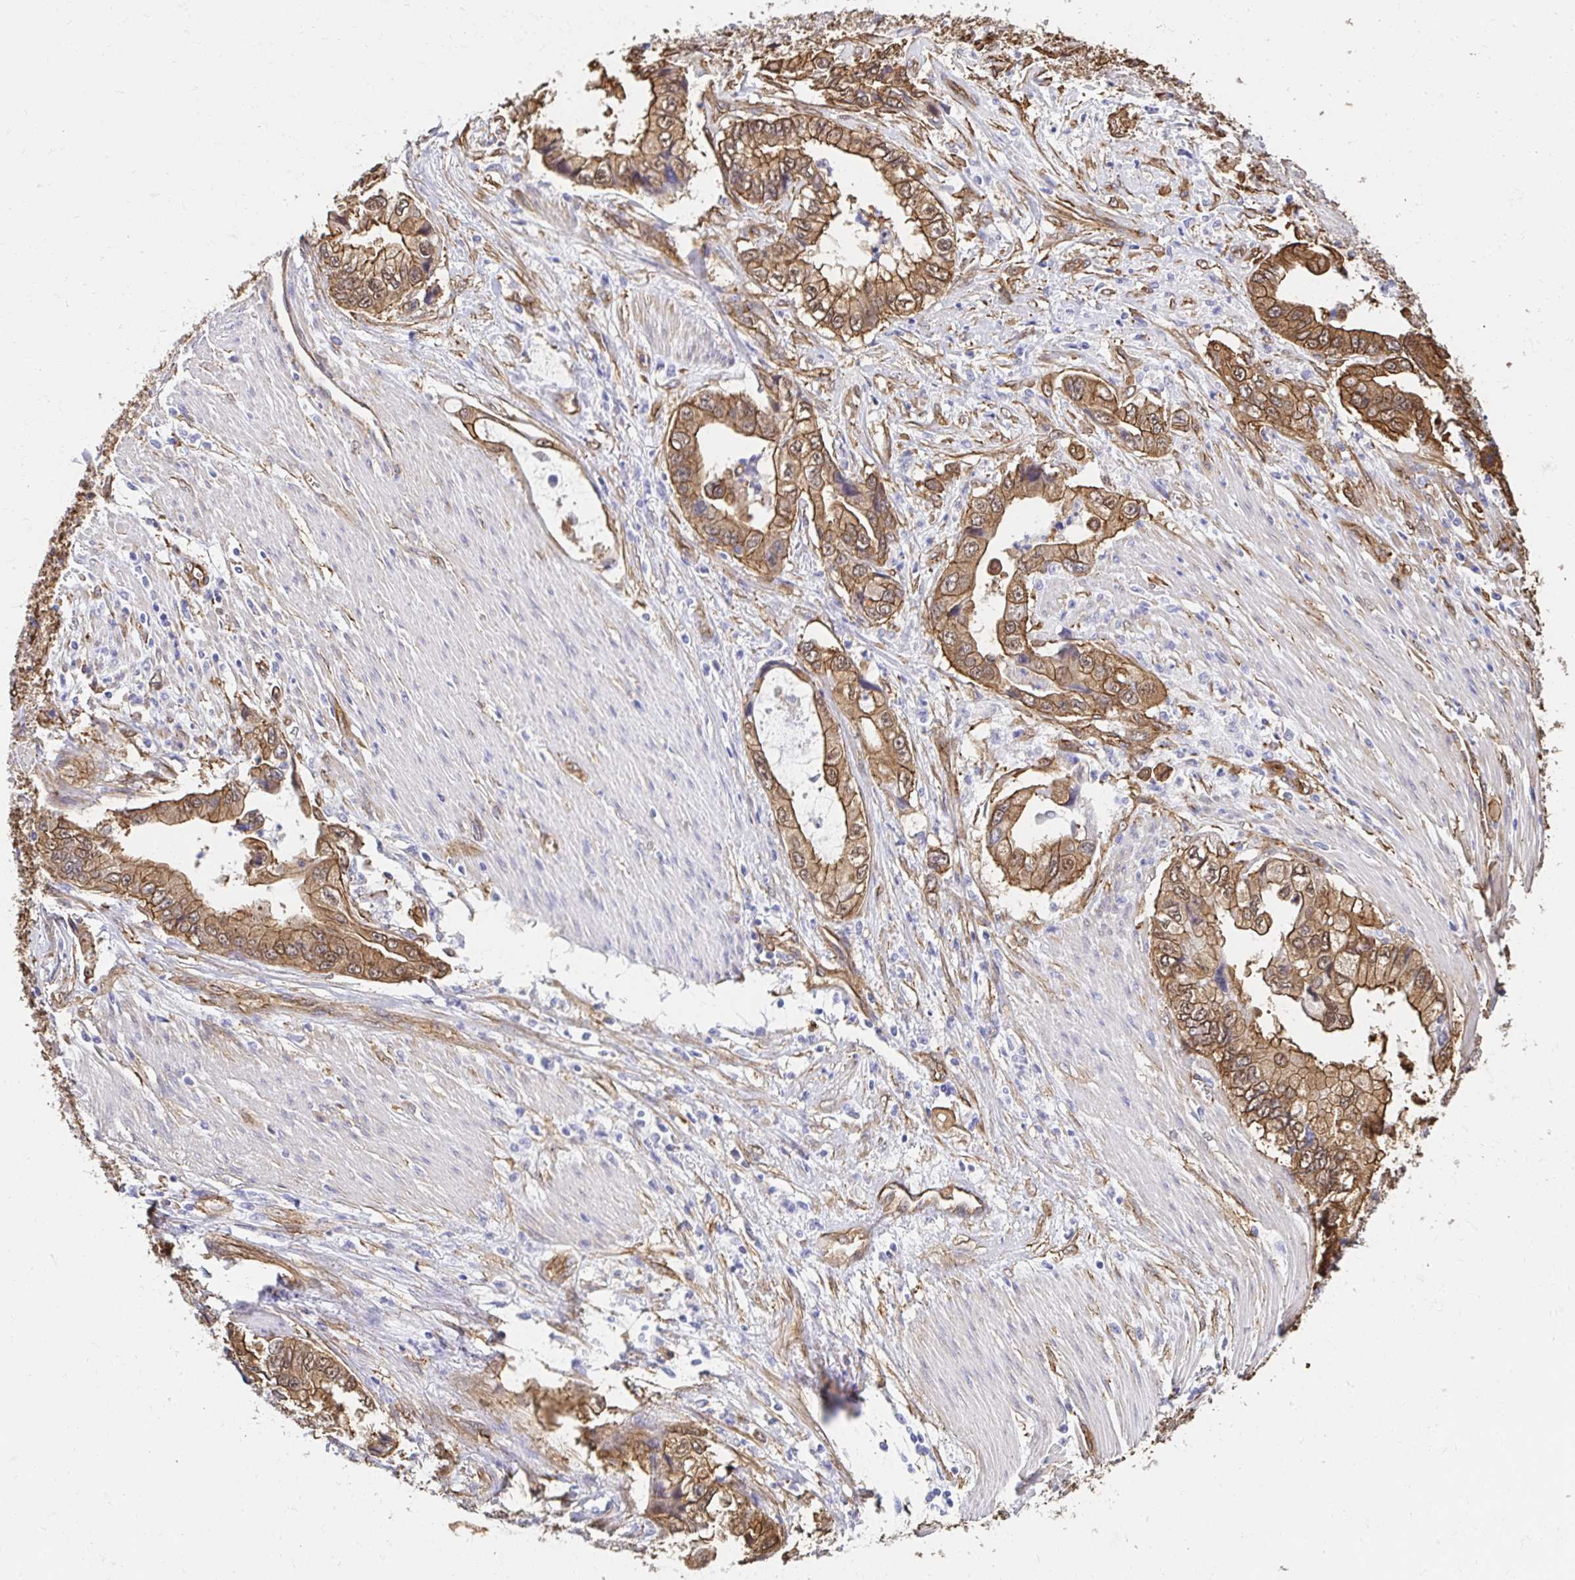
{"staining": {"intensity": "moderate", "quantity": ">75%", "location": "cytoplasmic/membranous,nuclear"}, "tissue": "stomach cancer", "cell_type": "Tumor cells", "image_type": "cancer", "snomed": [{"axis": "morphology", "description": "Adenocarcinoma, NOS"}, {"axis": "topography", "description": "Pancreas"}, {"axis": "topography", "description": "Stomach, upper"}], "caption": "Immunohistochemical staining of stomach cancer demonstrates medium levels of moderate cytoplasmic/membranous and nuclear positivity in about >75% of tumor cells.", "gene": "CTTN", "patient": {"sex": "male", "age": 77}}